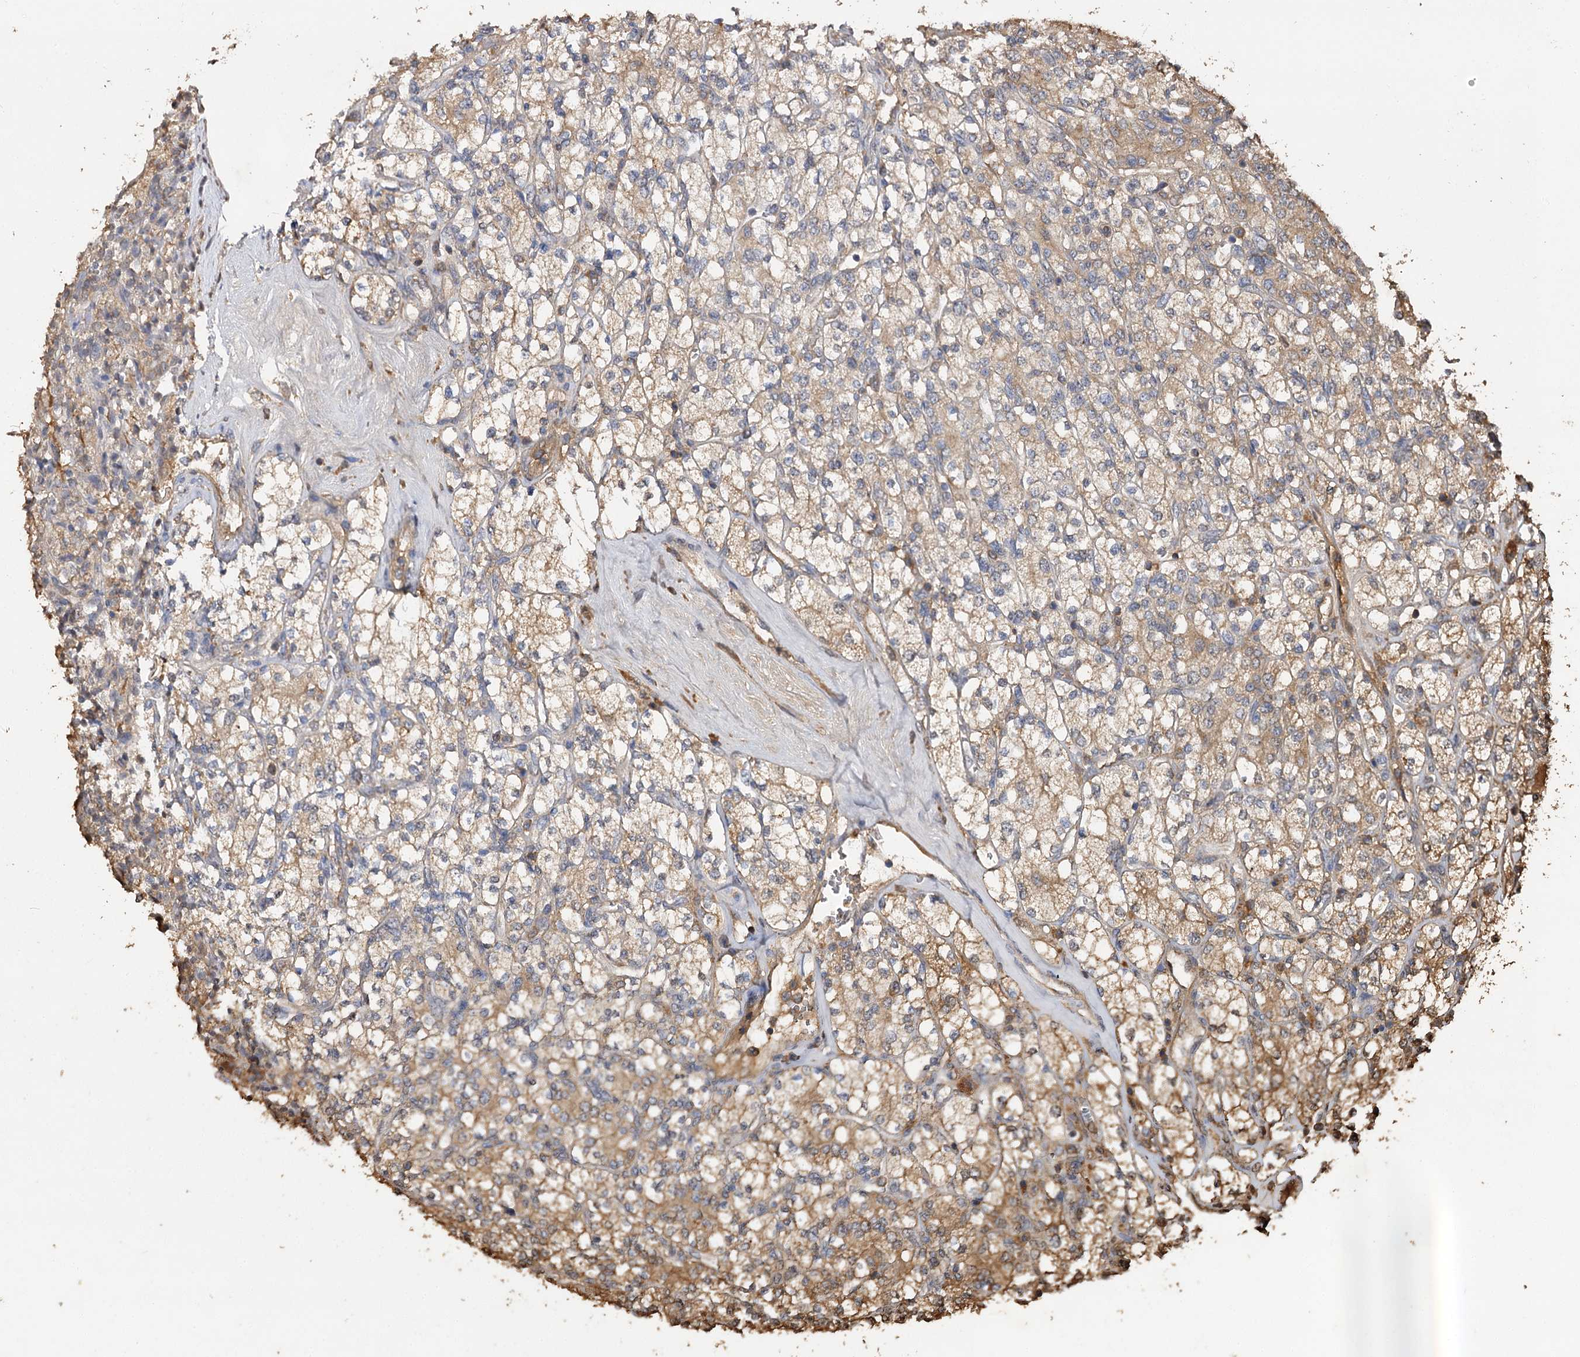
{"staining": {"intensity": "moderate", "quantity": "25%-75%", "location": "cytoplasmic/membranous"}, "tissue": "renal cancer", "cell_type": "Tumor cells", "image_type": "cancer", "snomed": [{"axis": "morphology", "description": "Adenocarcinoma, NOS"}, {"axis": "topography", "description": "Kidney"}], "caption": "Renal cancer (adenocarcinoma) tissue displays moderate cytoplasmic/membranous positivity in approximately 25%-75% of tumor cells, visualized by immunohistochemistry.", "gene": "ARL13A", "patient": {"sex": "male", "age": 77}}